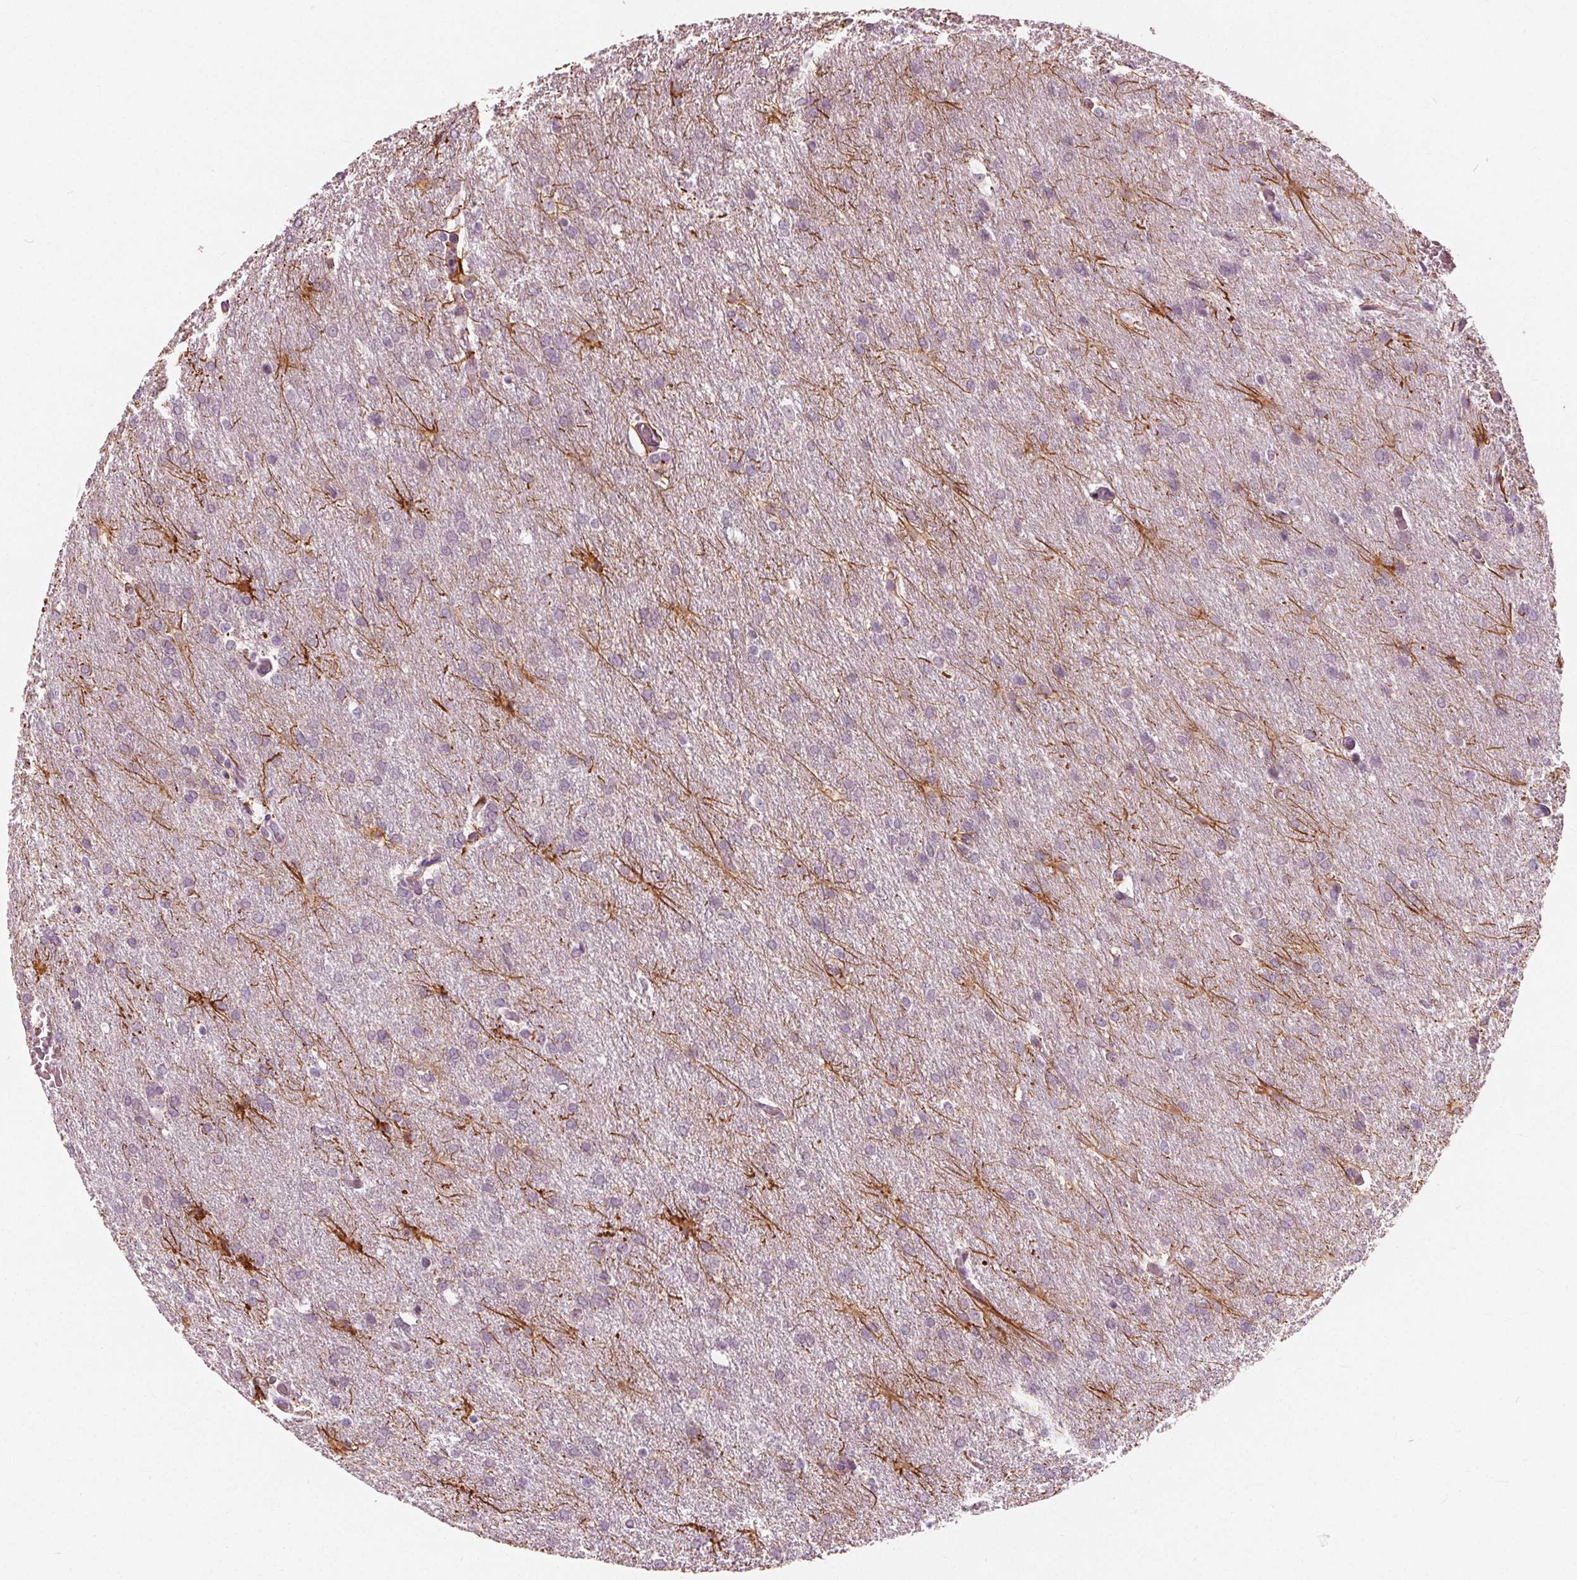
{"staining": {"intensity": "negative", "quantity": "none", "location": "none"}, "tissue": "glioma", "cell_type": "Tumor cells", "image_type": "cancer", "snomed": [{"axis": "morphology", "description": "Glioma, malignant, High grade"}, {"axis": "topography", "description": "Brain"}], "caption": "This photomicrograph is of glioma stained with immunohistochemistry (IHC) to label a protein in brown with the nuclei are counter-stained blue. There is no staining in tumor cells. The staining was performed using DAB (3,3'-diaminobenzidine) to visualize the protein expression in brown, while the nuclei were stained in blue with hematoxylin (Magnification: 20x).", "gene": "BRSK1", "patient": {"sex": "male", "age": 68}}